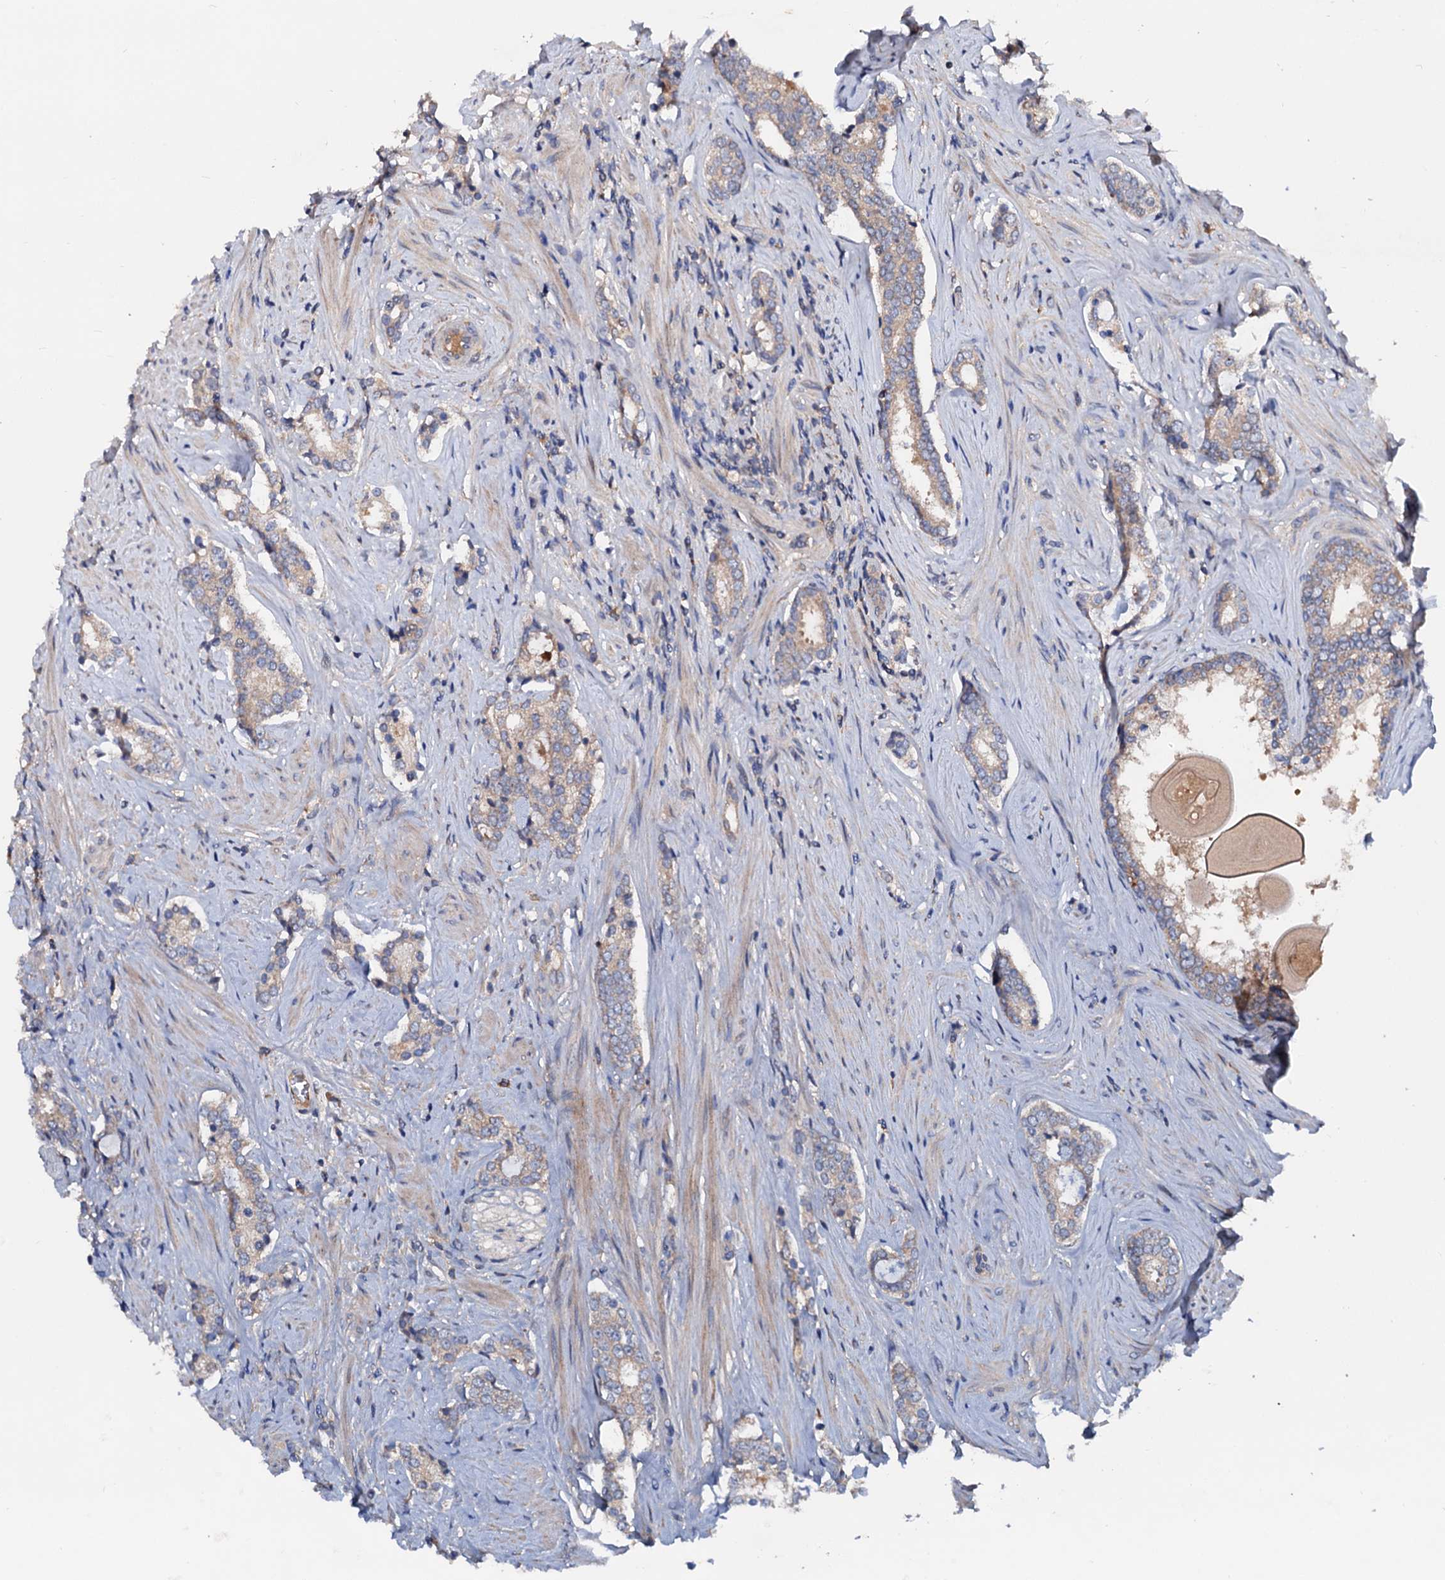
{"staining": {"intensity": "weak", "quantity": ">75%", "location": "cytoplasmic/membranous"}, "tissue": "prostate cancer", "cell_type": "Tumor cells", "image_type": "cancer", "snomed": [{"axis": "morphology", "description": "Adenocarcinoma, High grade"}, {"axis": "topography", "description": "Prostate"}], "caption": "Protein analysis of prostate cancer (adenocarcinoma (high-grade)) tissue reveals weak cytoplasmic/membranous positivity in about >75% of tumor cells. The protein is shown in brown color, while the nuclei are stained blue.", "gene": "EXTL1", "patient": {"sex": "male", "age": 63}}